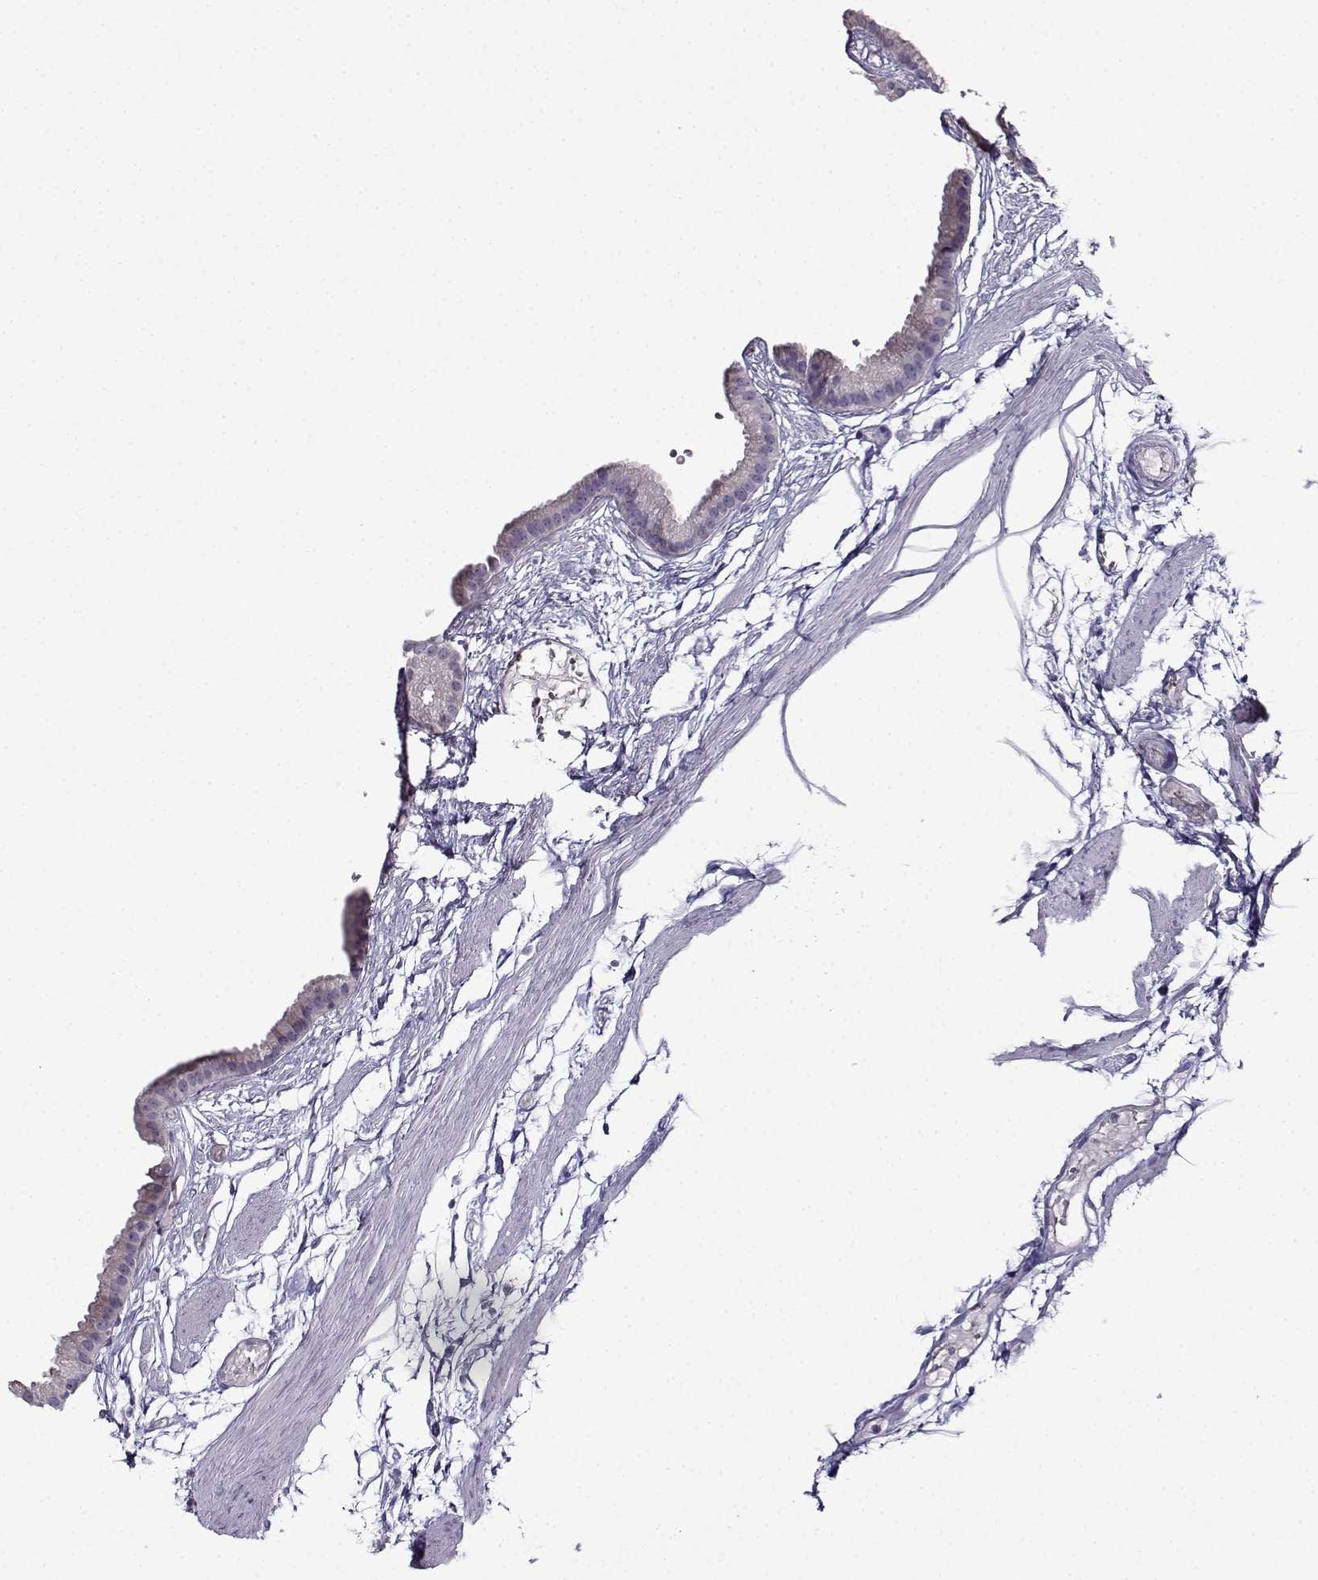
{"staining": {"intensity": "negative", "quantity": "none", "location": "none"}, "tissue": "gallbladder", "cell_type": "Glandular cells", "image_type": "normal", "snomed": [{"axis": "morphology", "description": "Normal tissue, NOS"}, {"axis": "topography", "description": "Gallbladder"}], "caption": "Immunohistochemistry photomicrograph of normal human gallbladder stained for a protein (brown), which reveals no staining in glandular cells.", "gene": "TMEM266", "patient": {"sex": "female", "age": 45}}